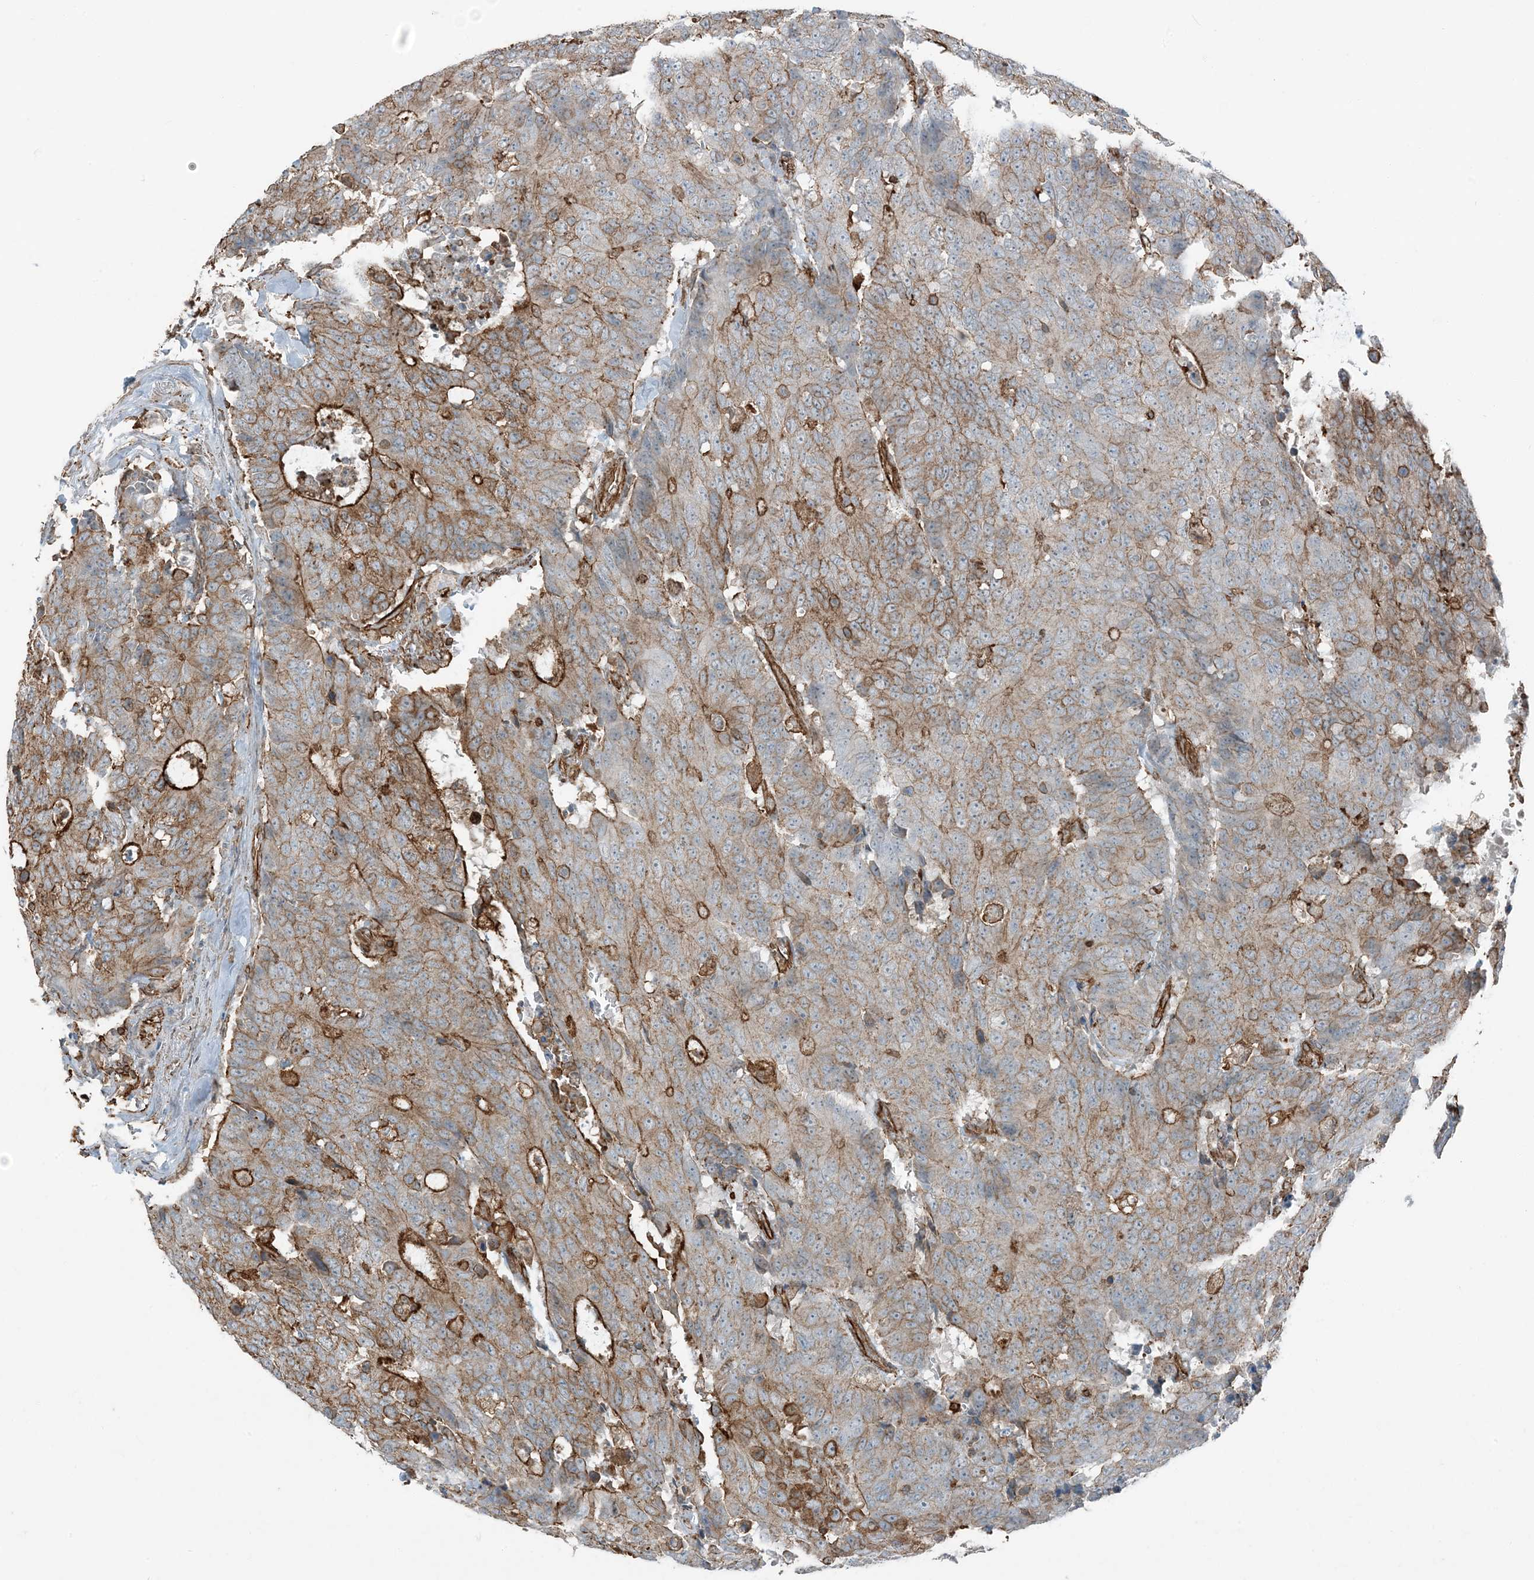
{"staining": {"intensity": "moderate", "quantity": ">75%", "location": "cytoplasmic/membranous"}, "tissue": "colorectal cancer", "cell_type": "Tumor cells", "image_type": "cancer", "snomed": [{"axis": "morphology", "description": "Adenocarcinoma, NOS"}, {"axis": "topography", "description": "Colon"}], "caption": "Colorectal adenocarcinoma stained with immunohistochemistry reveals moderate cytoplasmic/membranous expression in approximately >75% of tumor cells.", "gene": "APOBEC3C", "patient": {"sex": "female", "age": 86}}